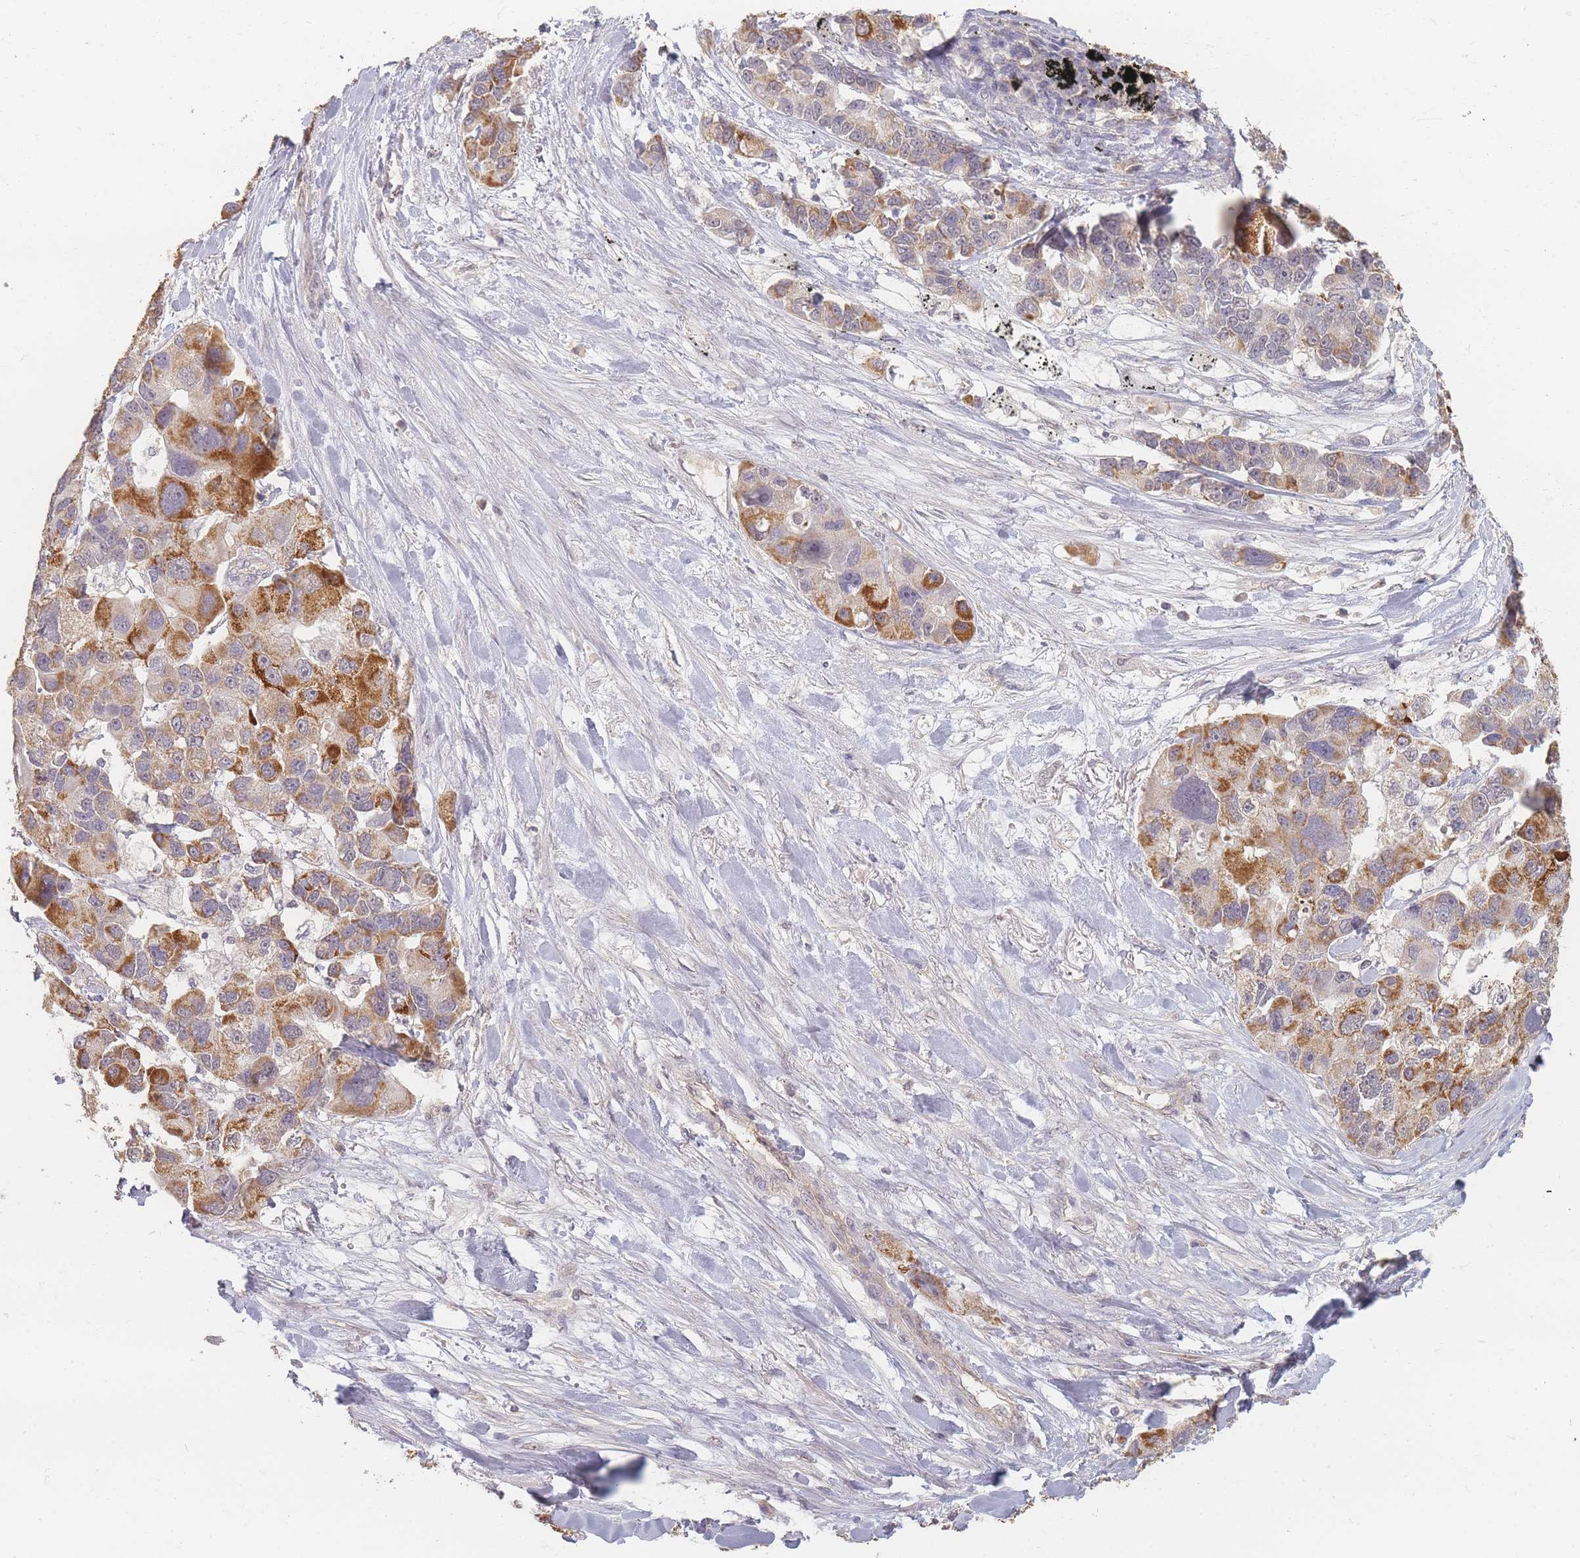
{"staining": {"intensity": "strong", "quantity": "25%-75%", "location": "cytoplasmic/membranous"}, "tissue": "lung cancer", "cell_type": "Tumor cells", "image_type": "cancer", "snomed": [{"axis": "morphology", "description": "Adenocarcinoma, NOS"}, {"axis": "topography", "description": "Lung"}], "caption": "Strong cytoplasmic/membranous positivity is appreciated in approximately 25%-75% of tumor cells in lung adenocarcinoma.", "gene": "RFTN1", "patient": {"sex": "female", "age": 54}}